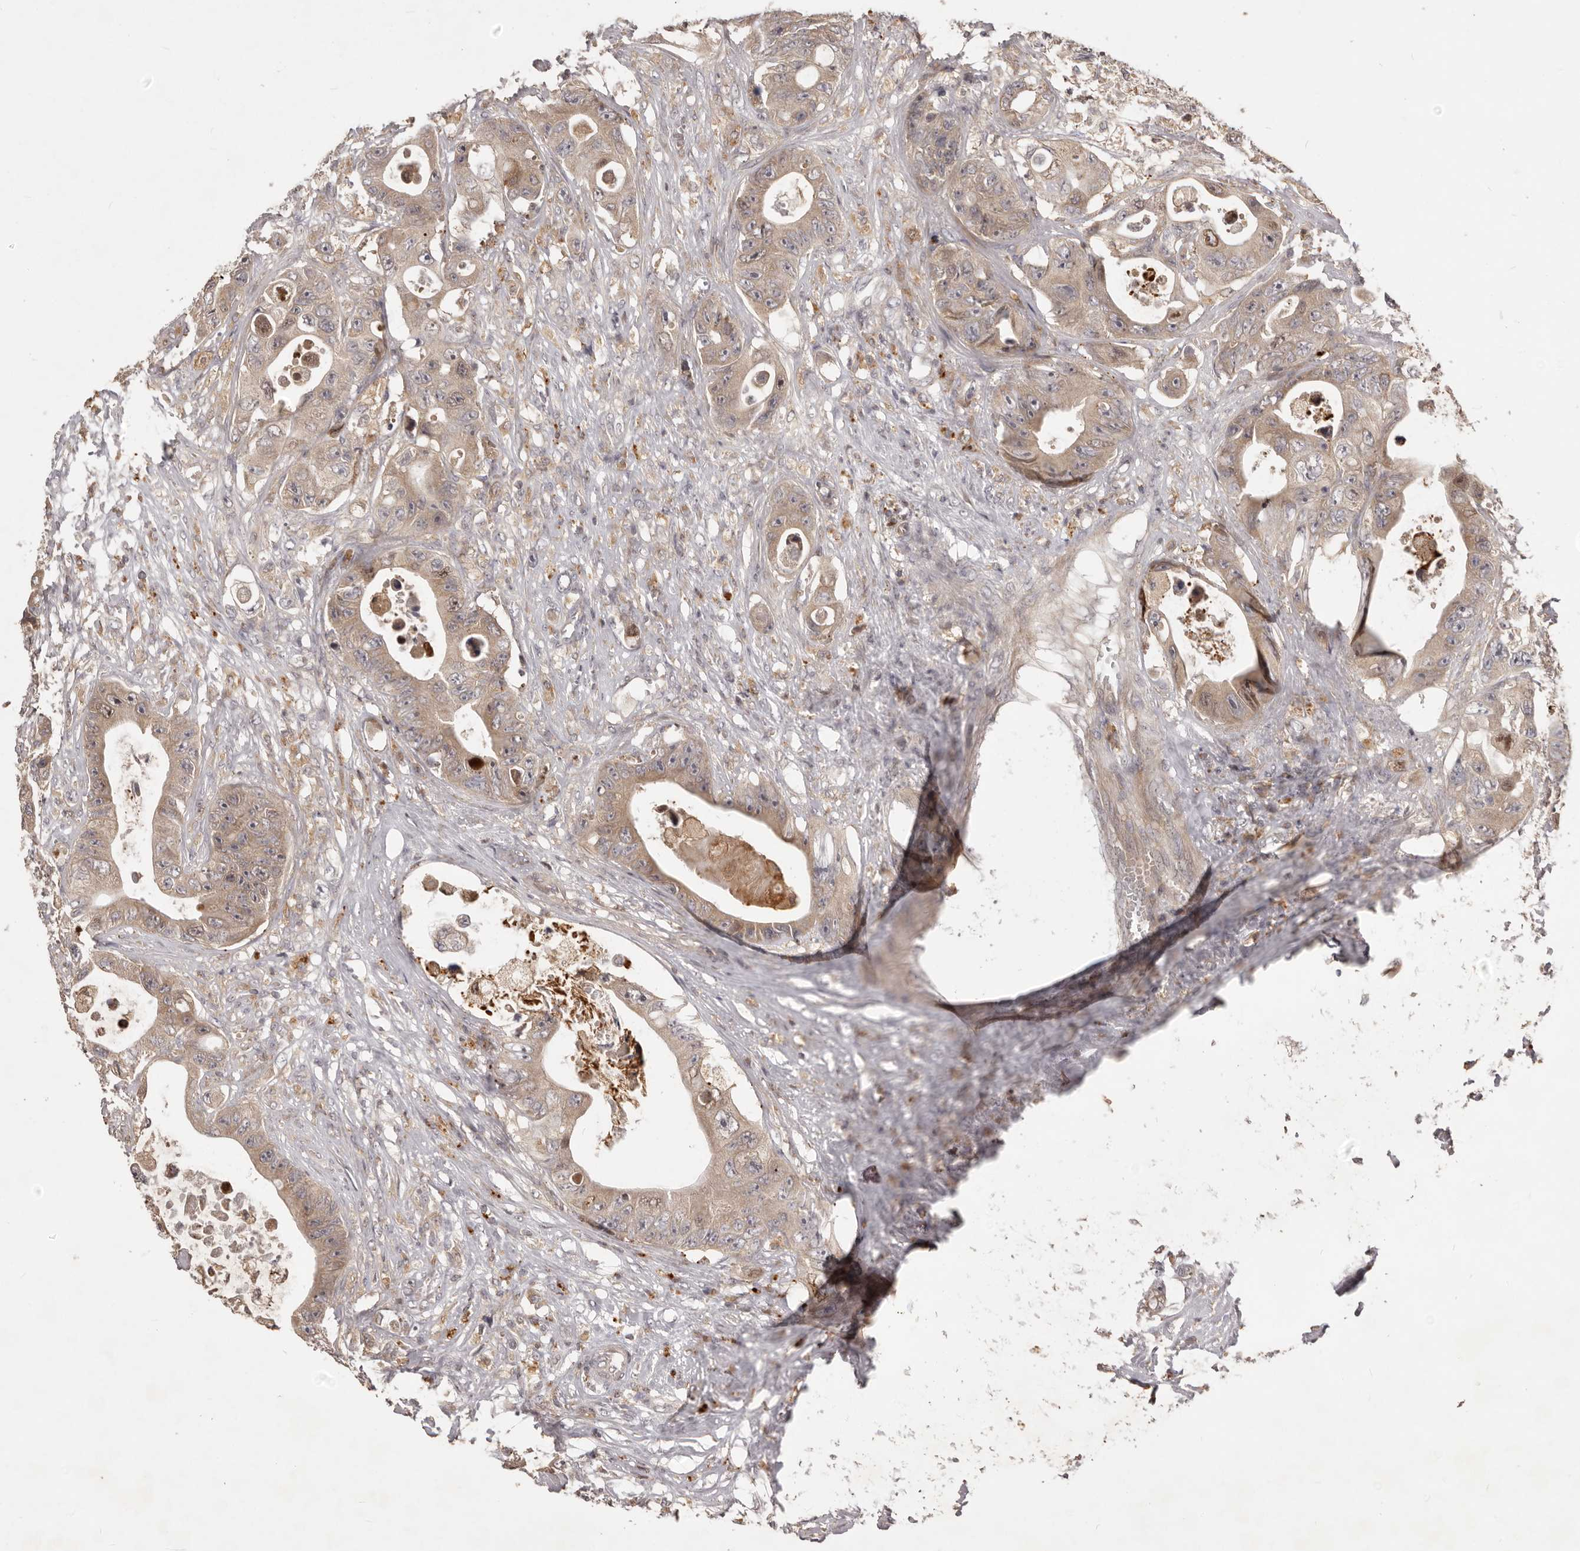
{"staining": {"intensity": "weak", "quantity": ">75%", "location": "cytoplasmic/membranous"}, "tissue": "colorectal cancer", "cell_type": "Tumor cells", "image_type": "cancer", "snomed": [{"axis": "morphology", "description": "Adenocarcinoma, NOS"}, {"axis": "topography", "description": "Colon"}], "caption": "Colorectal cancer was stained to show a protein in brown. There is low levels of weak cytoplasmic/membranous positivity in about >75% of tumor cells.", "gene": "RNF187", "patient": {"sex": "female", "age": 46}}